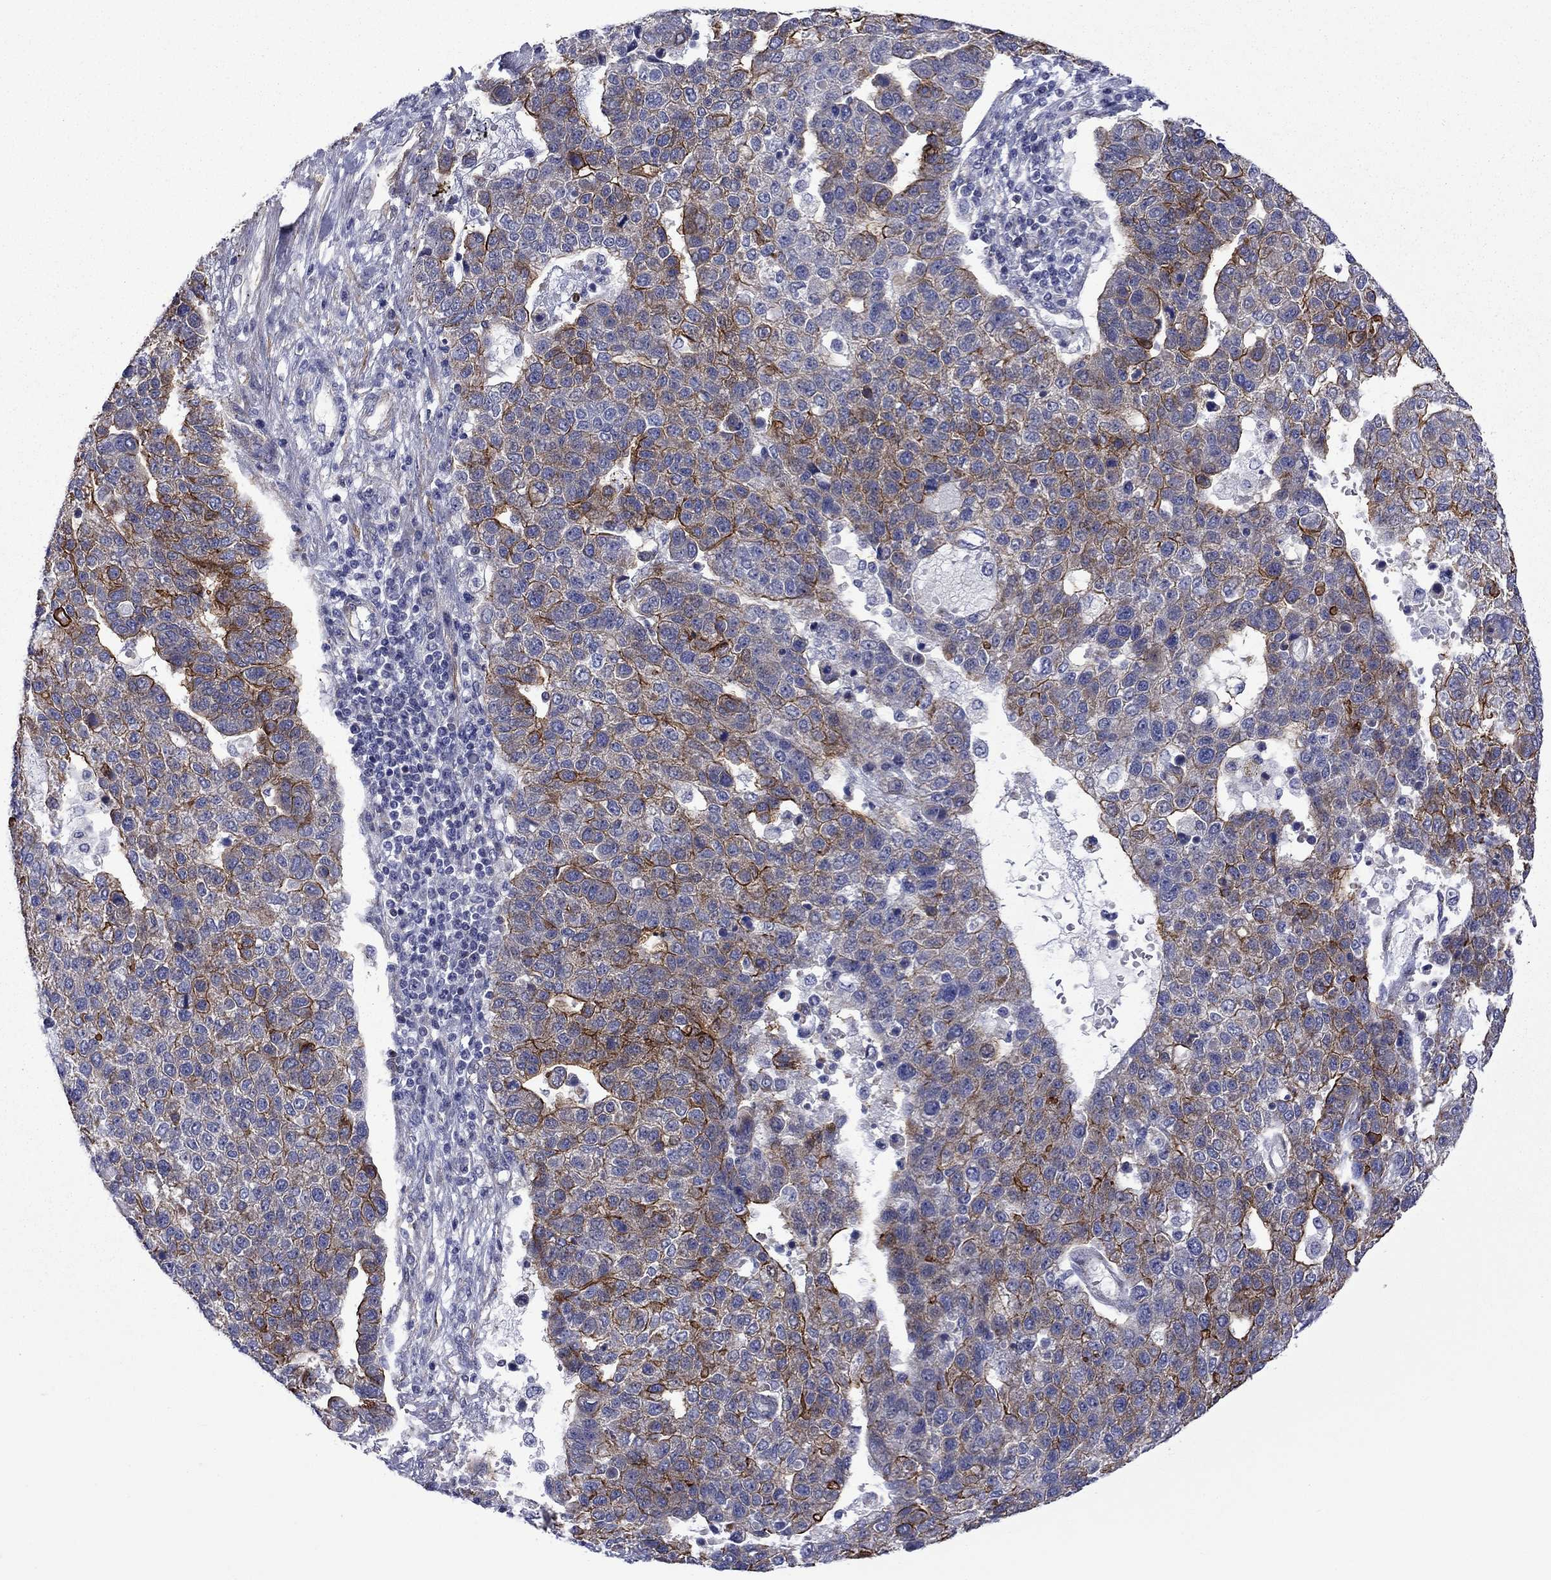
{"staining": {"intensity": "strong", "quantity": "25%-75%", "location": "cytoplasmic/membranous"}, "tissue": "pancreatic cancer", "cell_type": "Tumor cells", "image_type": "cancer", "snomed": [{"axis": "morphology", "description": "Adenocarcinoma, NOS"}, {"axis": "topography", "description": "Pancreas"}], "caption": "There is high levels of strong cytoplasmic/membranous staining in tumor cells of adenocarcinoma (pancreatic), as demonstrated by immunohistochemical staining (brown color).", "gene": "LMO7", "patient": {"sex": "female", "age": 61}}